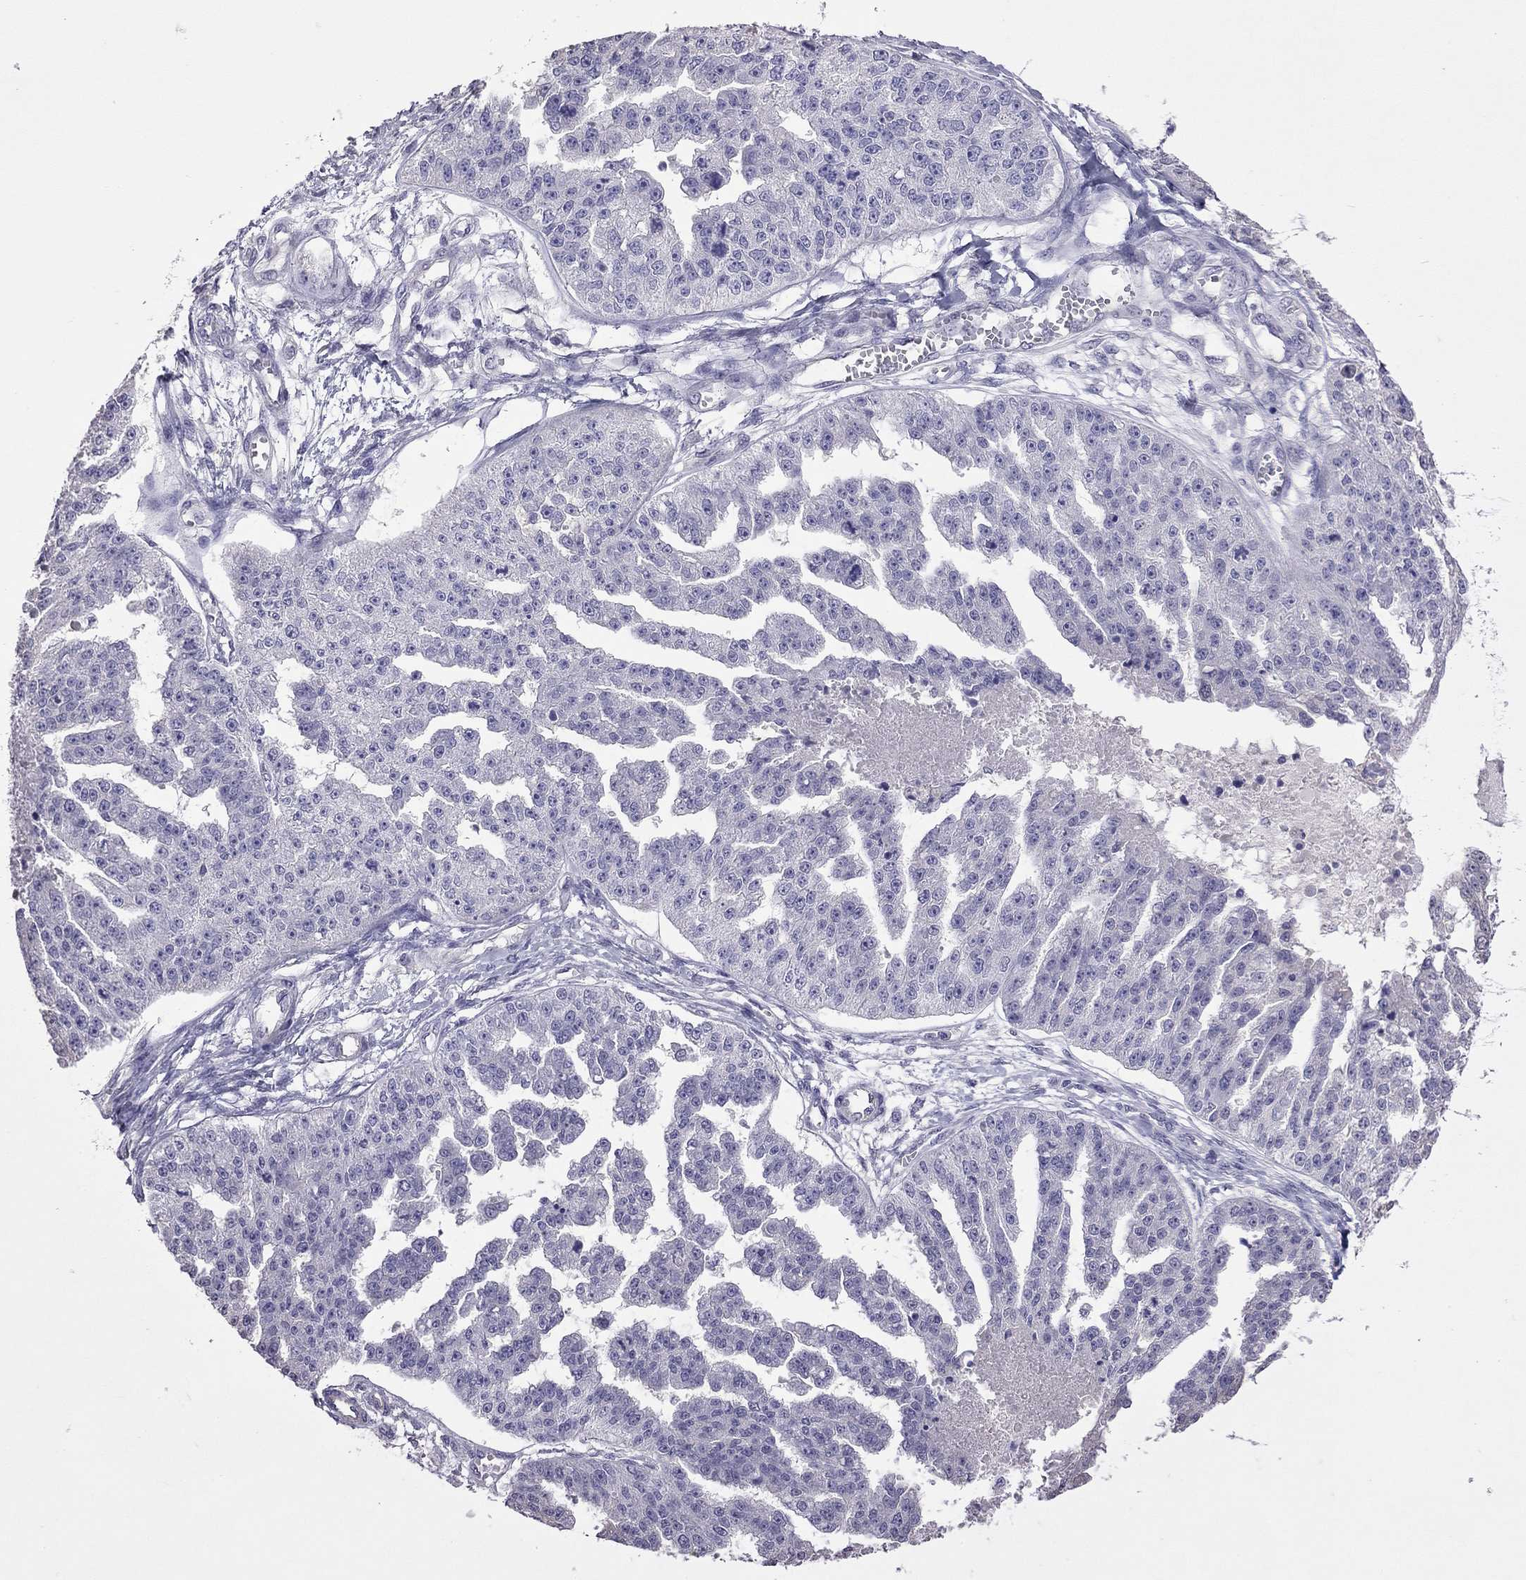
{"staining": {"intensity": "negative", "quantity": "none", "location": "none"}, "tissue": "ovarian cancer", "cell_type": "Tumor cells", "image_type": "cancer", "snomed": [{"axis": "morphology", "description": "Cystadenocarcinoma, serous, NOS"}, {"axis": "topography", "description": "Ovary"}], "caption": "Serous cystadenocarcinoma (ovarian) stained for a protein using immunohistochemistry demonstrates no positivity tumor cells.", "gene": "FEZ1", "patient": {"sex": "female", "age": 58}}